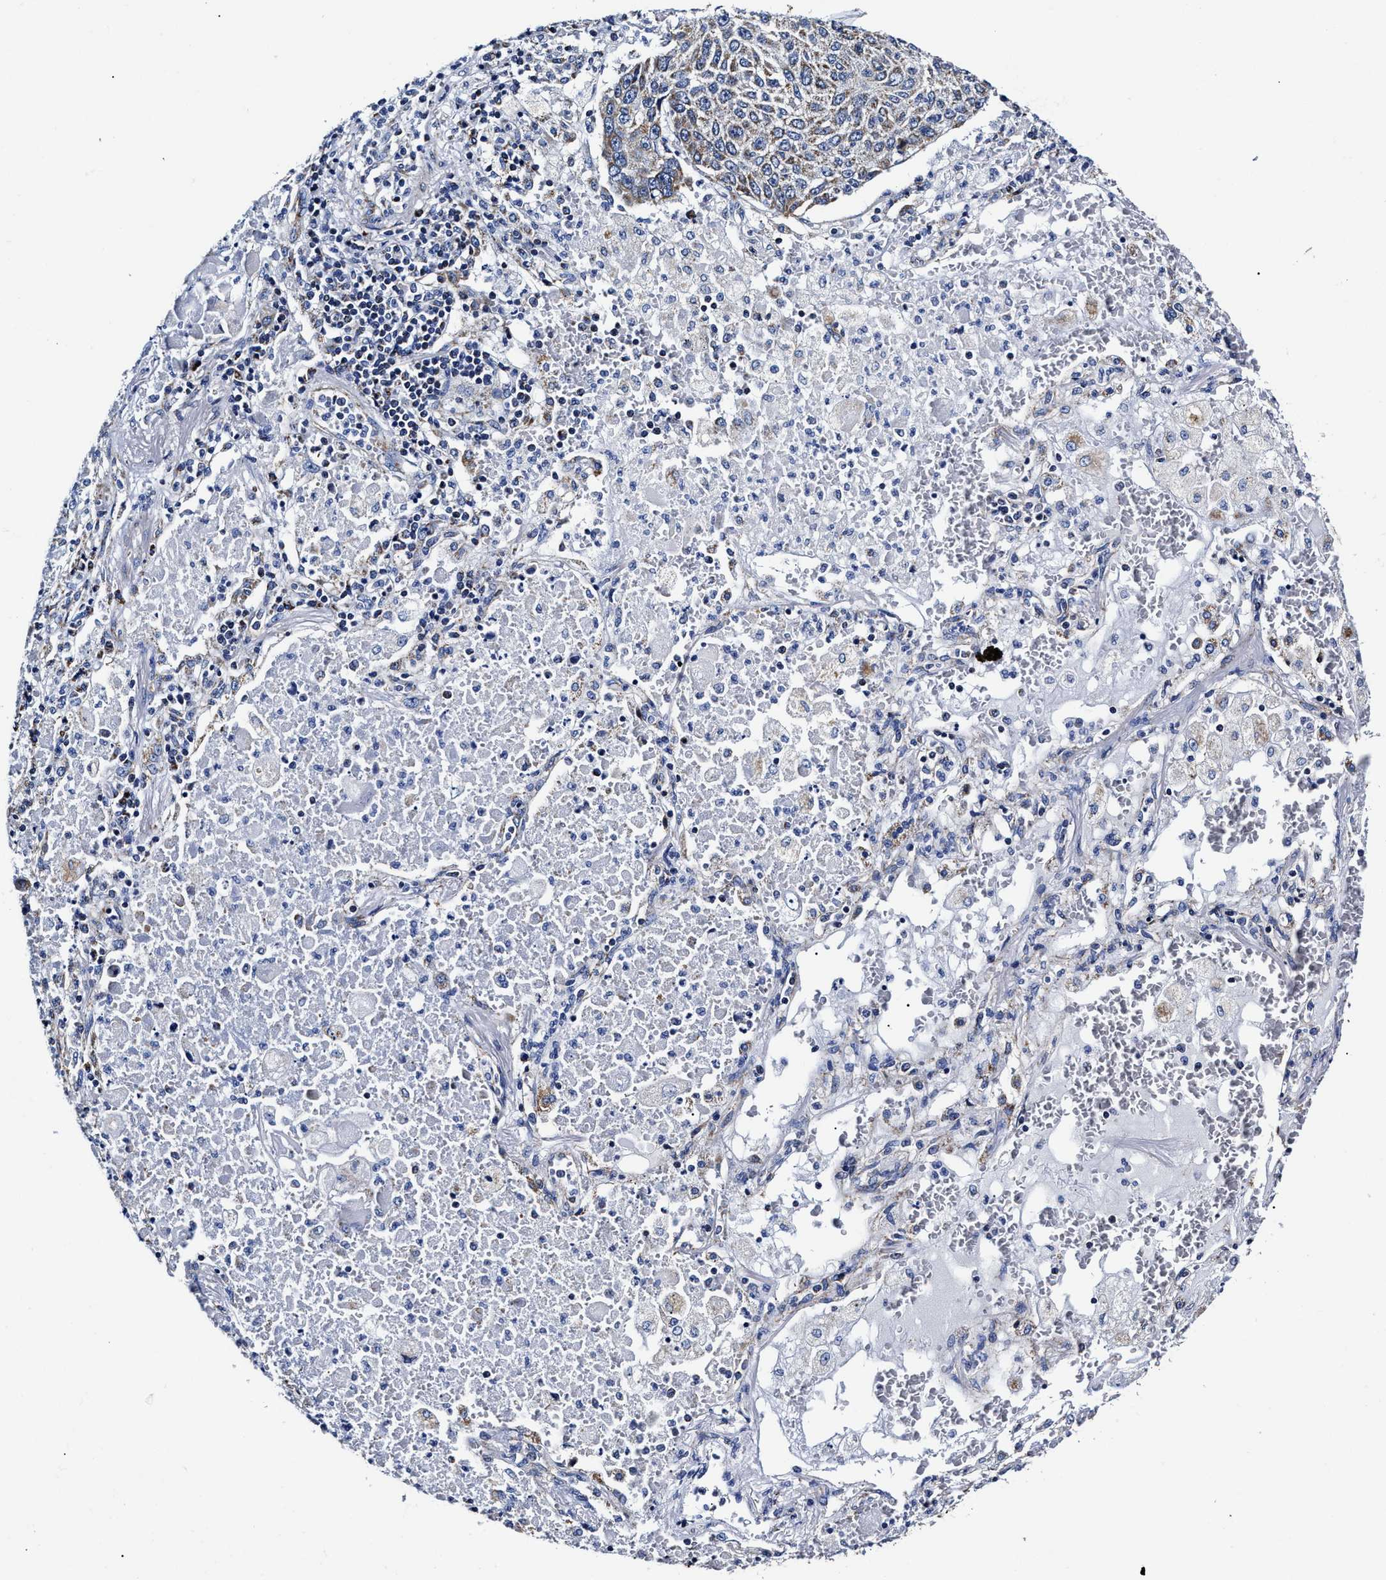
{"staining": {"intensity": "weak", "quantity": "<25%", "location": "cytoplasmic/membranous"}, "tissue": "lung cancer", "cell_type": "Tumor cells", "image_type": "cancer", "snomed": [{"axis": "morphology", "description": "Squamous cell carcinoma, NOS"}, {"axis": "topography", "description": "Lung"}], "caption": "Immunohistochemical staining of human lung squamous cell carcinoma displays no significant expression in tumor cells.", "gene": "HINT2", "patient": {"sex": "male", "age": 61}}